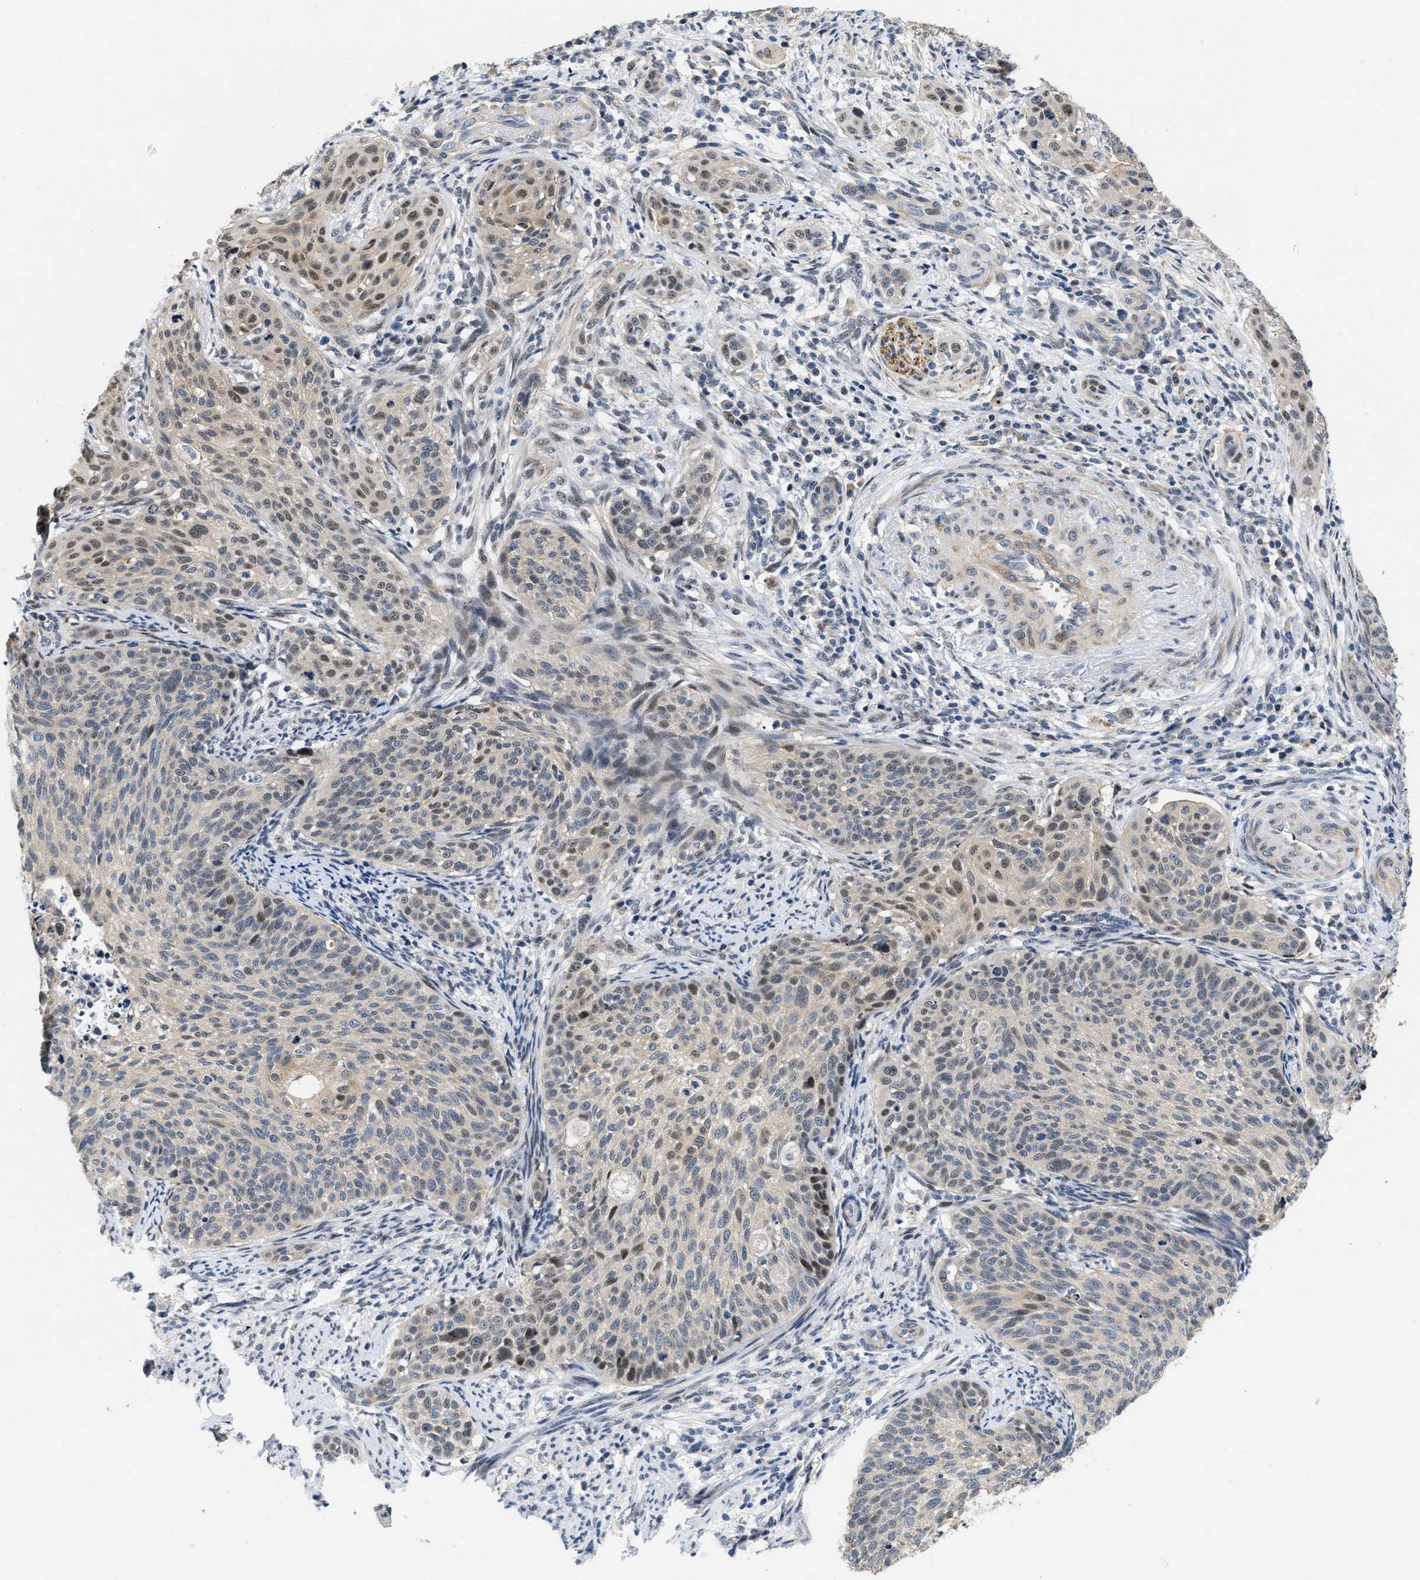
{"staining": {"intensity": "moderate", "quantity": "25%-75%", "location": "nuclear"}, "tissue": "cervical cancer", "cell_type": "Tumor cells", "image_type": "cancer", "snomed": [{"axis": "morphology", "description": "Squamous cell carcinoma, NOS"}, {"axis": "topography", "description": "Cervix"}], "caption": "Immunohistochemistry (IHC) (DAB (3,3'-diaminobenzidine)) staining of squamous cell carcinoma (cervical) reveals moderate nuclear protein staining in about 25%-75% of tumor cells.", "gene": "VIP", "patient": {"sex": "female", "age": 70}}